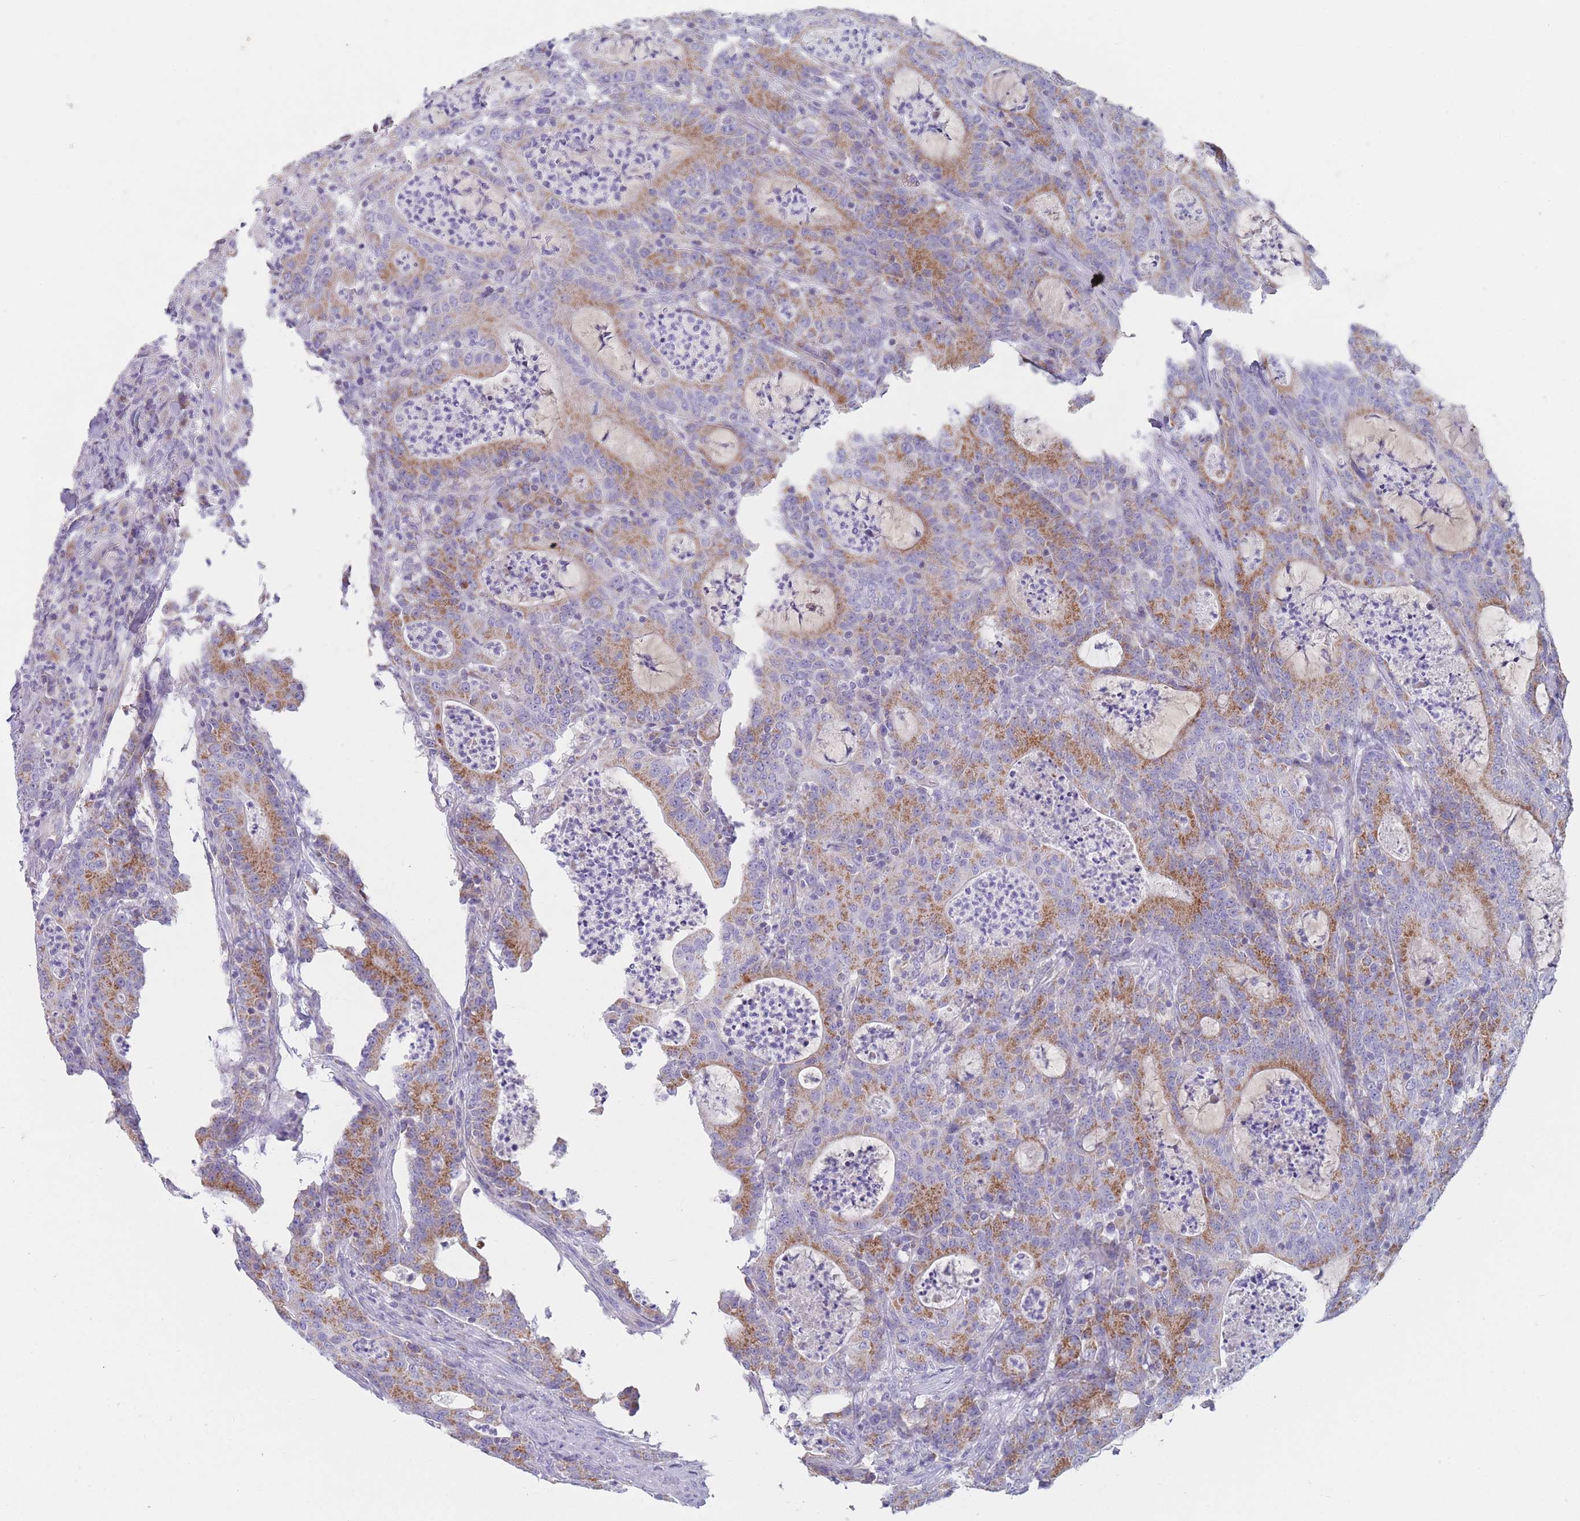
{"staining": {"intensity": "moderate", "quantity": ">75%", "location": "cytoplasmic/membranous"}, "tissue": "colorectal cancer", "cell_type": "Tumor cells", "image_type": "cancer", "snomed": [{"axis": "morphology", "description": "Adenocarcinoma, NOS"}, {"axis": "topography", "description": "Colon"}], "caption": "Immunohistochemistry (IHC) image of human colorectal cancer (adenocarcinoma) stained for a protein (brown), which displays medium levels of moderate cytoplasmic/membranous positivity in approximately >75% of tumor cells.", "gene": "MRPS14", "patient": {"sex": "male", "age": 83}}